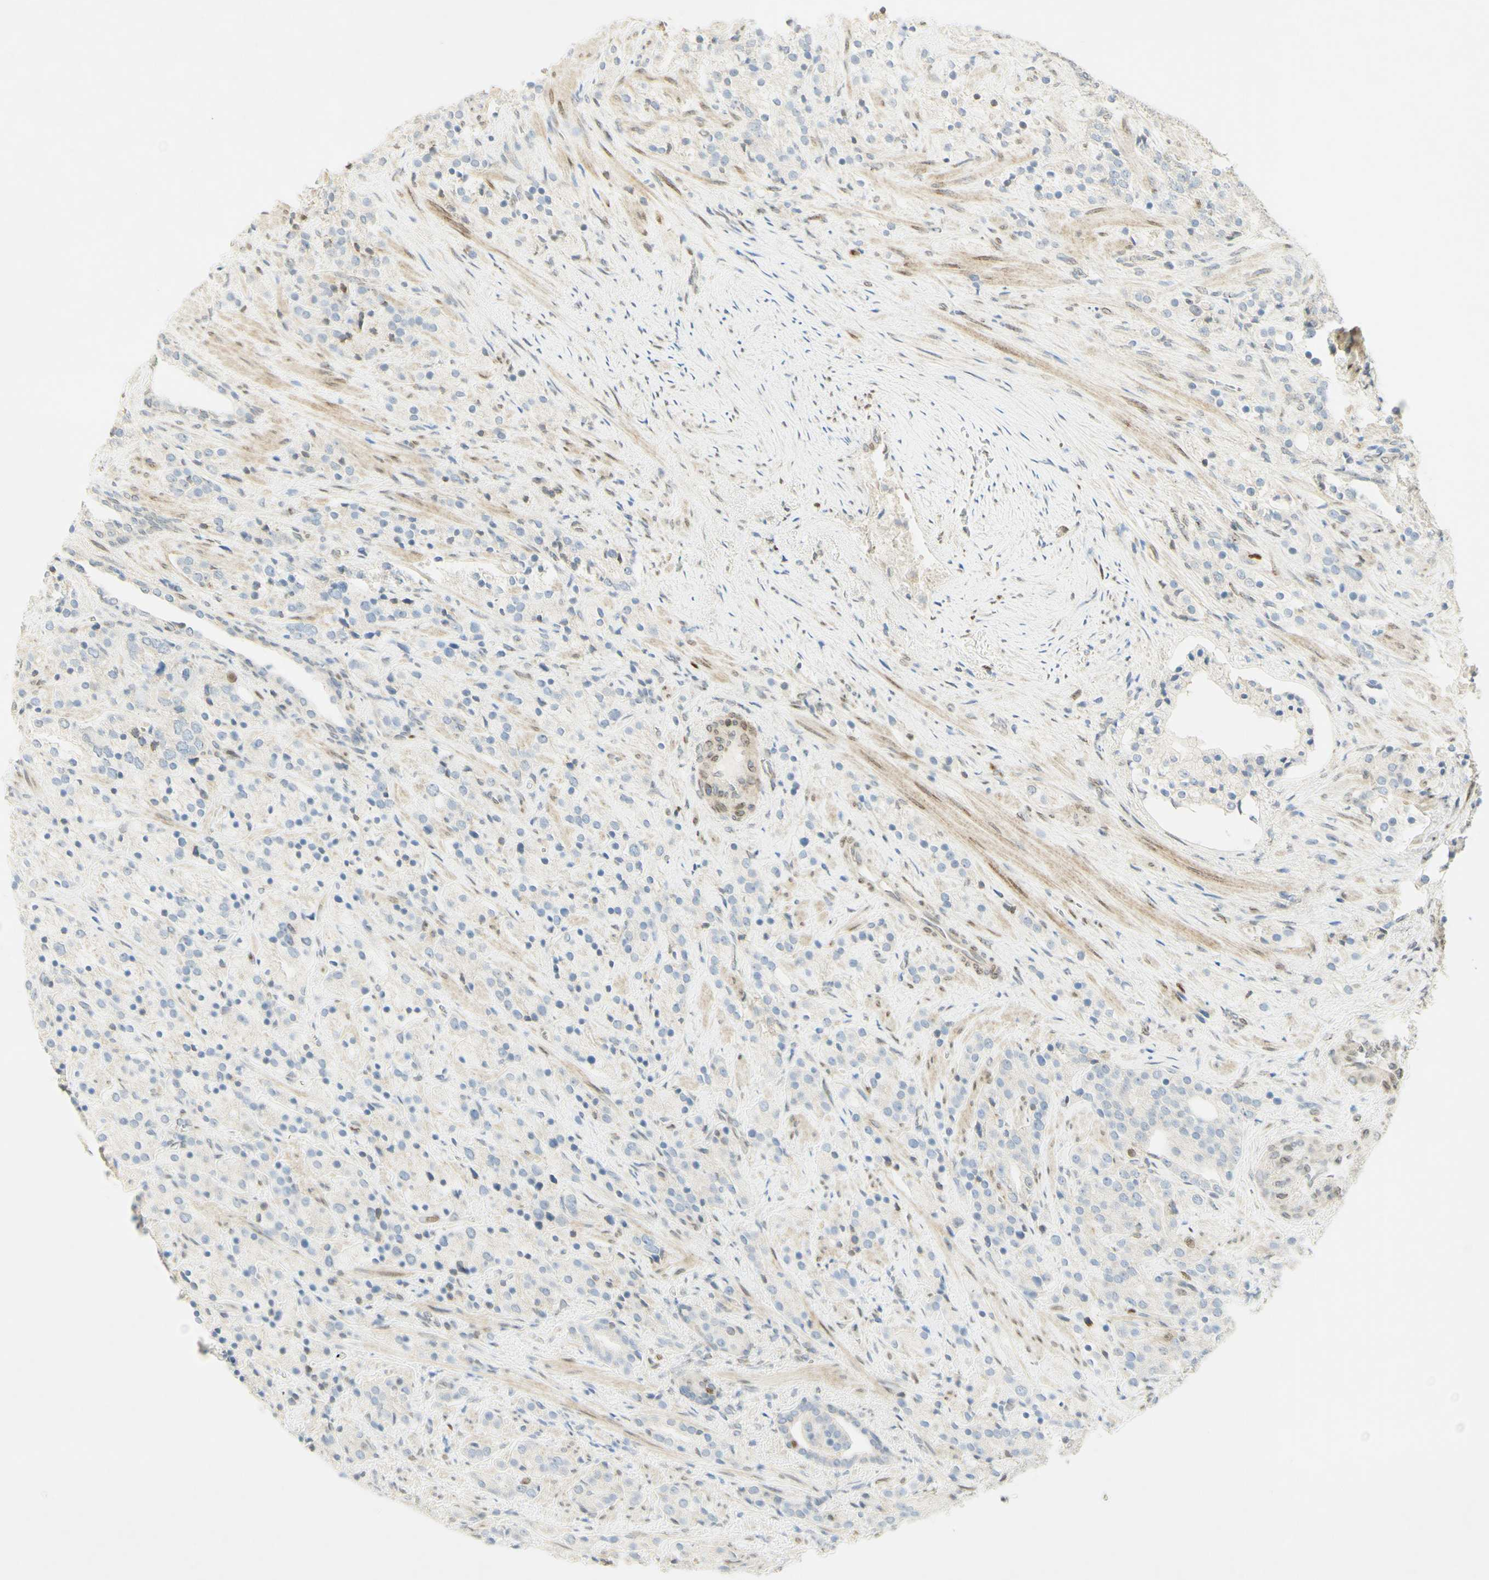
{"staining": {"intensity": "moderate", "quantity": "<25%", "location": "nuclear"}, "tissue": "prostate cancer", "cell_type": "Tumor cells", "image_type": "cancer", "snomed": [{"axis": "morphology", "description": "Adenocarcinoma, High grade"}, {"axis": "topography", "description": "Prostate"}], "caption": "Human adenocarcinoma (high-grade) (prostate) stained for a protein (brown) shows moderate nuclear positive staining in approximately <25% of tumor cells.", "gene": "E2F1", "patient": {"sex": "male", "age": 71}}